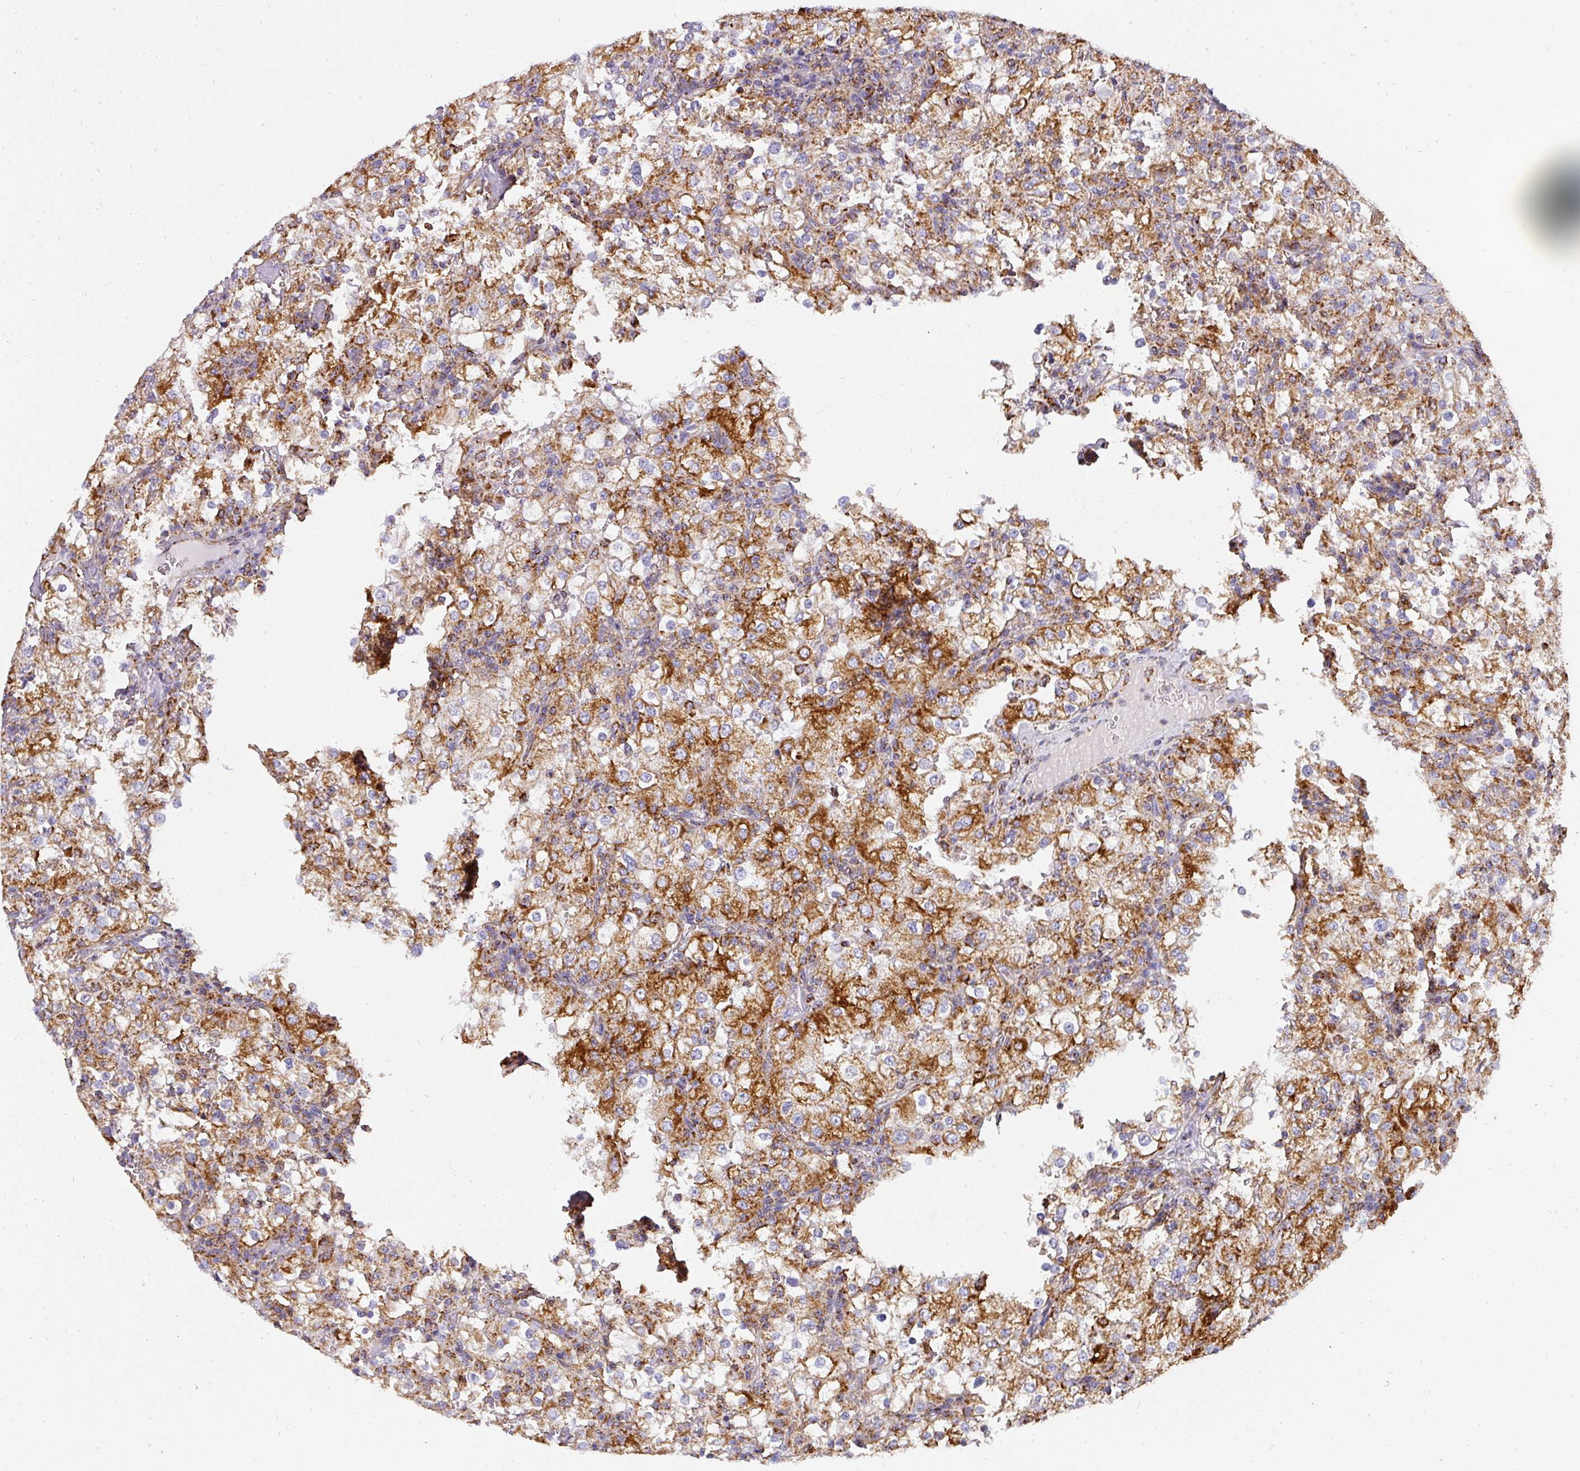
{"staining": {"intensity": "moderate", "quantity": ">75%", "location": "cytoplasmic/membranous"}, "tissue": "renal cancer", "cell_type": "Tumor cells", "image_type": "cancer", "snomed": [{"axis": "morphology", "description": "Adenocarcinoma, NOS"}, {"axis": "topography", "description": "Kidney"}], "caption": "Protein staining of renal cancer (adenocarcinoma) tissue shows moderate cytoplasmic/membranous staining in approximately >75% of tumor cells.", "gene": "UQCRFS1", "patient": {"sex": "female", "age": 74}}